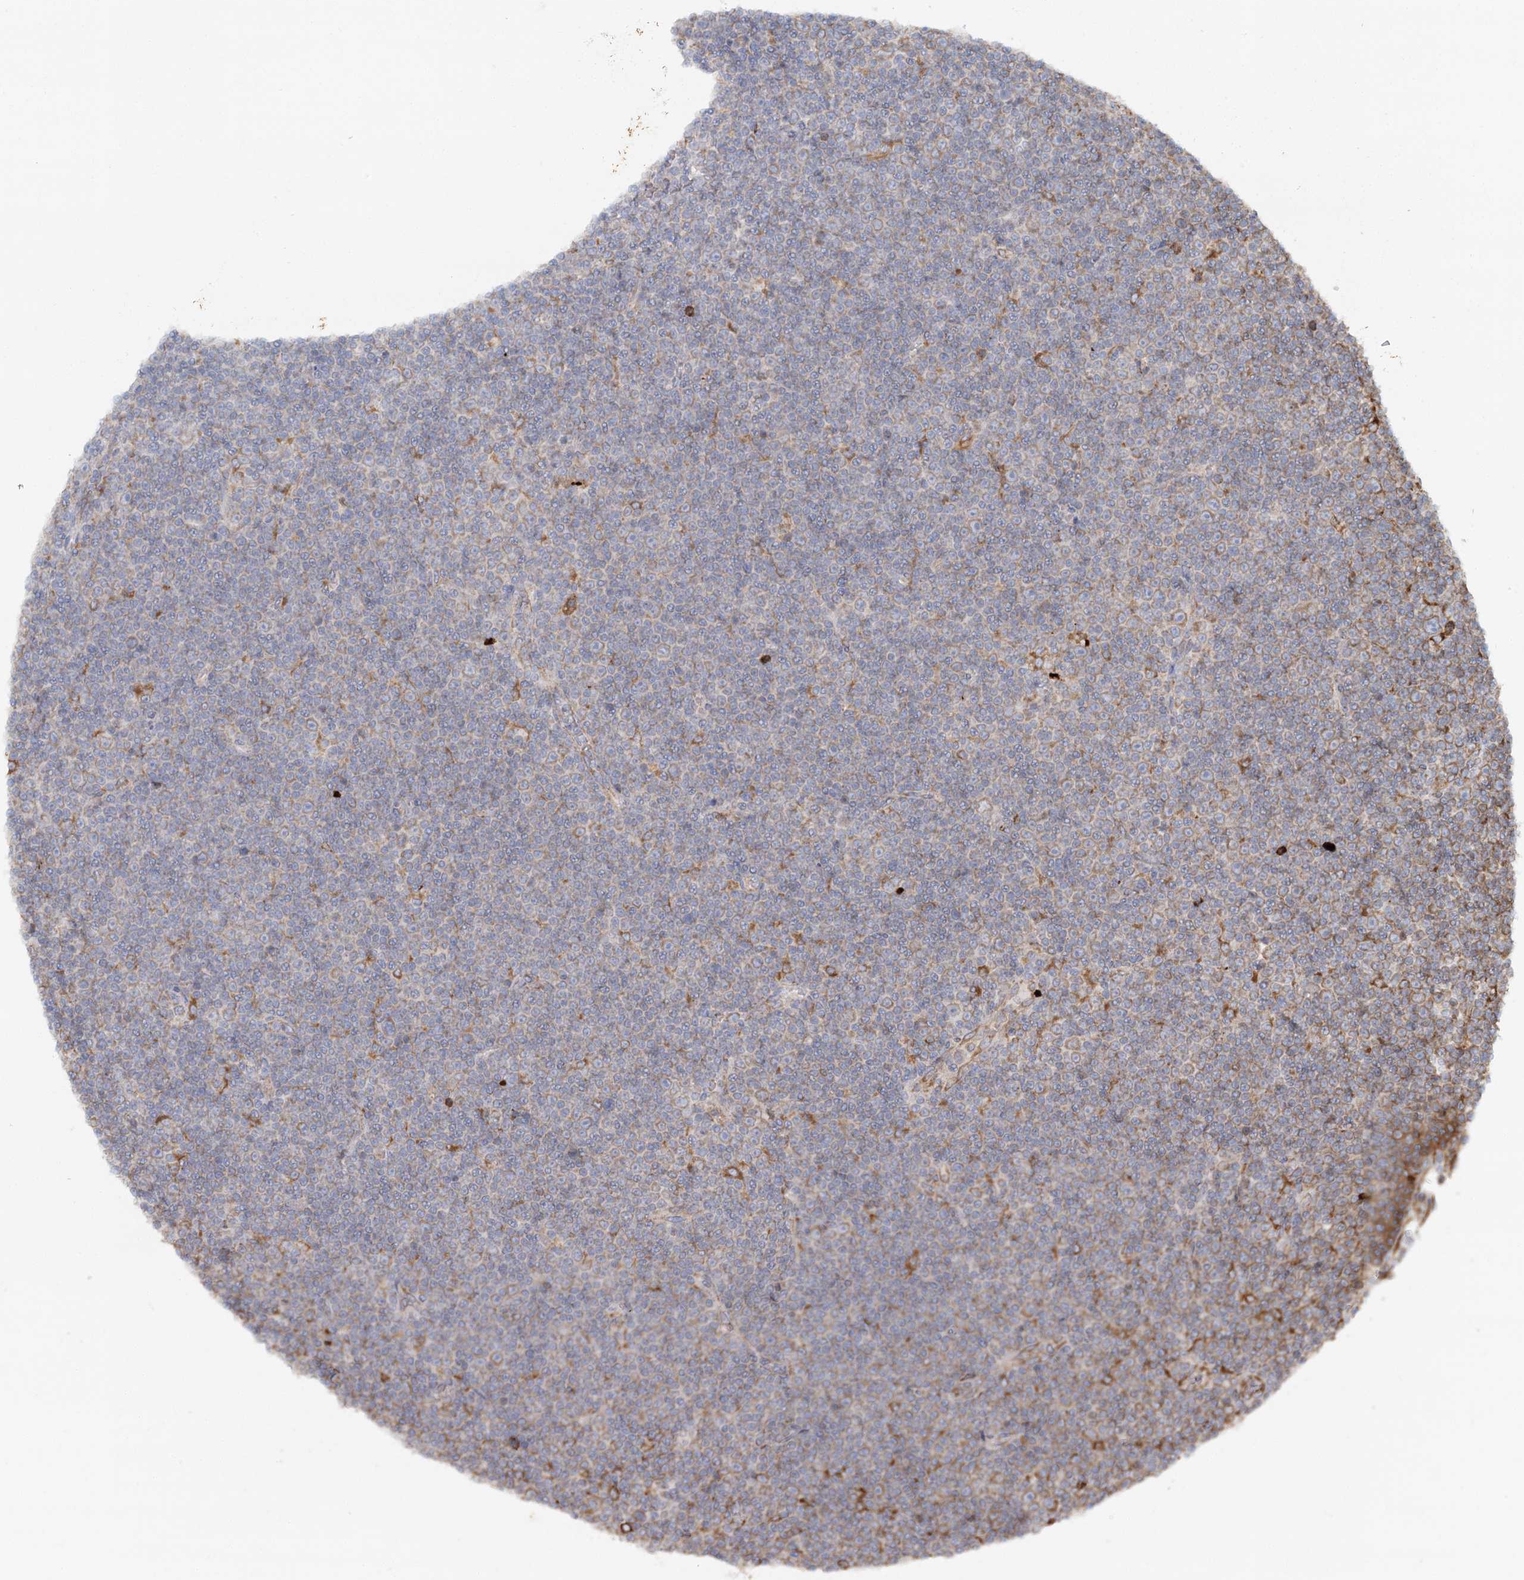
{"staining": {"intensity": "weak", "quantity": "<25%", "location": "cytoplasmic/membranous"}, "tissue": "lymphoma", "cell_type": "Tumor cells", "image_type": "cancer", "snomed": [{"axis": "morphology", "description": "Malignant lymphoma, non-Hodgkin's type, Low grade"}, {"axis": "topography", "description": "Lymph node"}], "caption": "IHC image of lymphoma stained for a protein (brown), which shows no positivity in tumor cells.", "gene": "TAS1R1", "patient": {"sex": "female", "age": 67}}